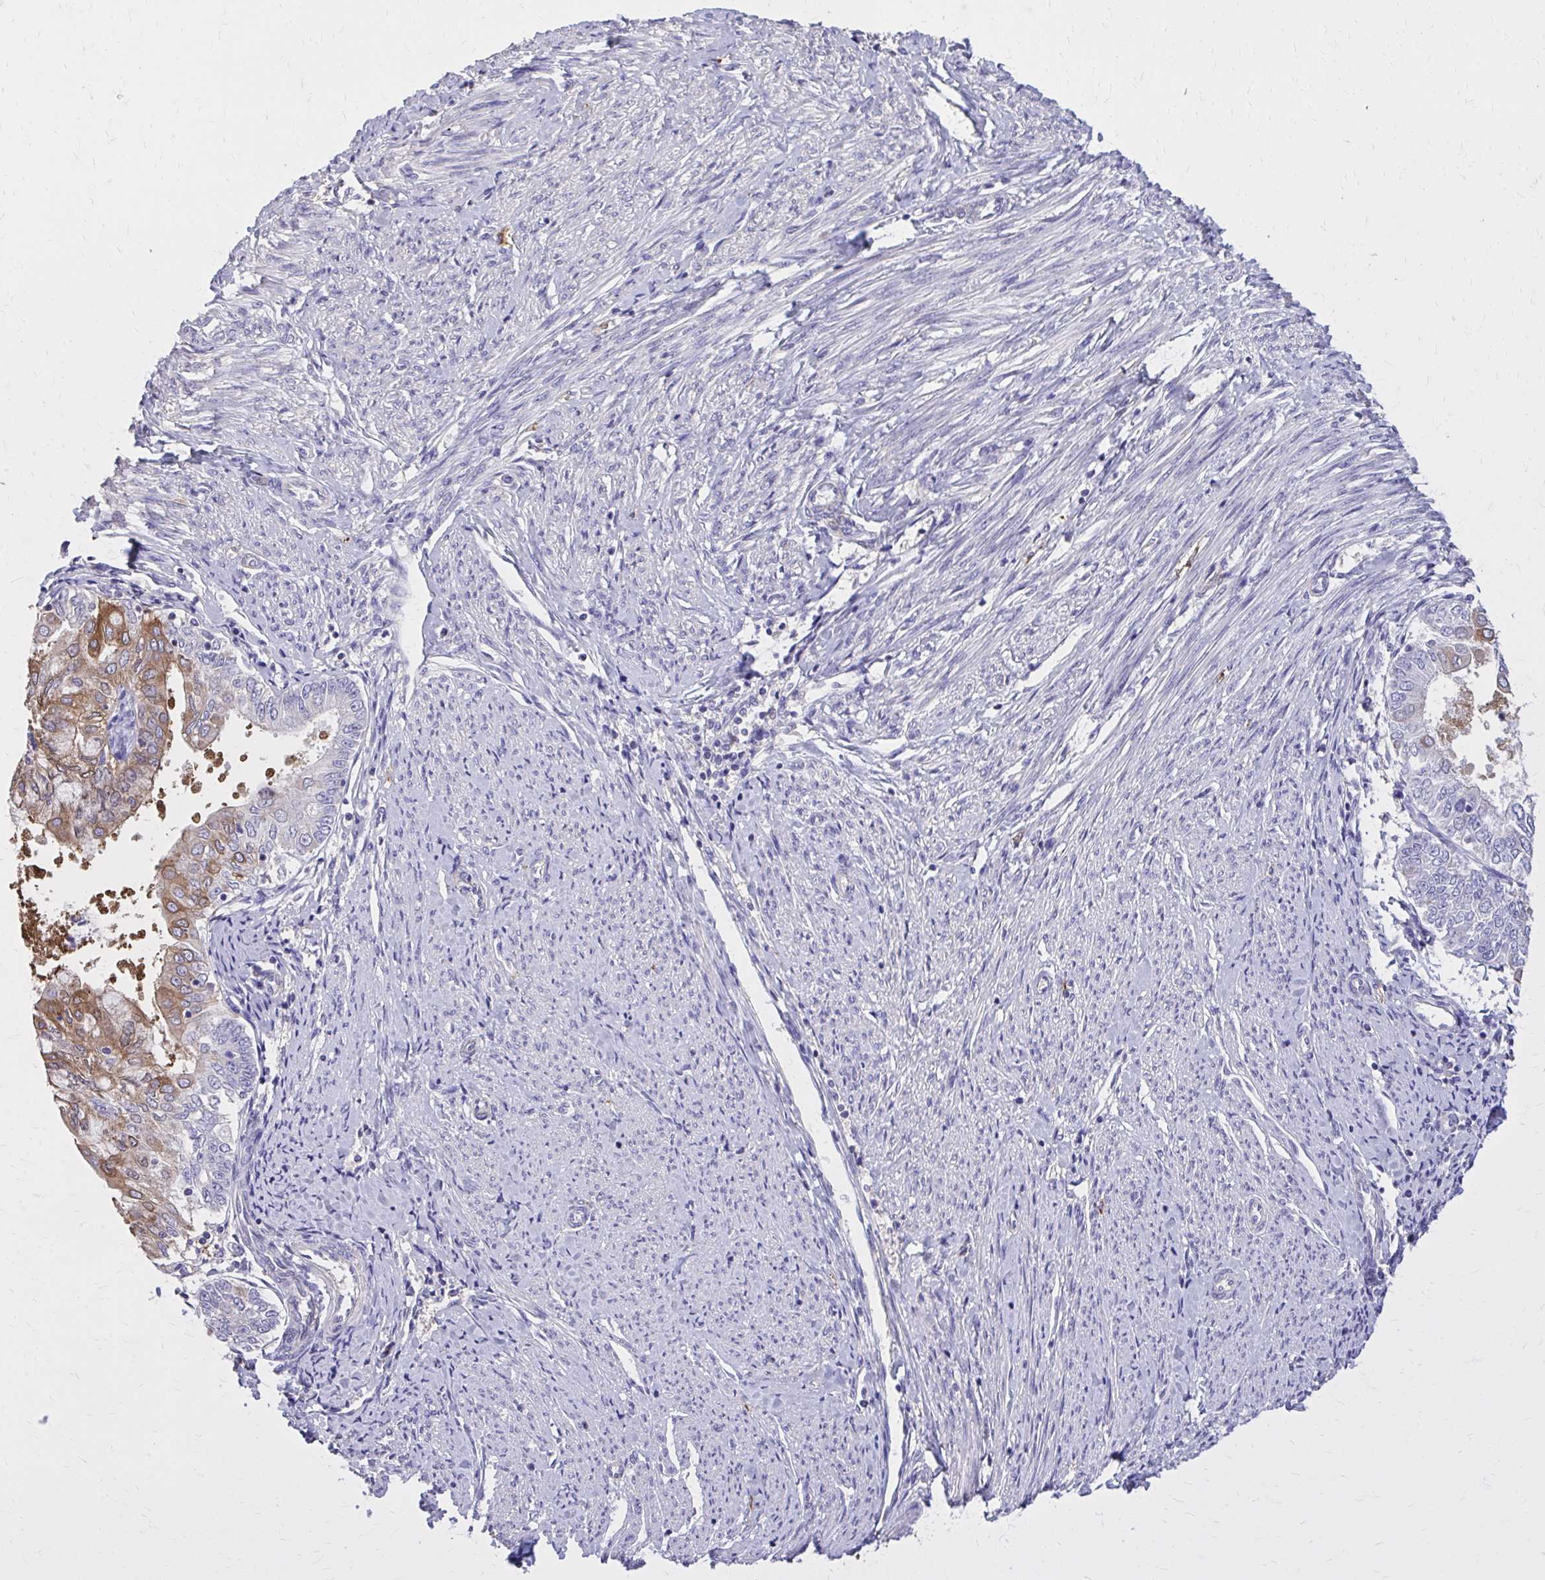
{"staining": {"intensity": "moderate", "quantity": "25%-75%", "location": "cytoplasmic/membranous"}, "tissue": "endometrial cancer", "cell_type": "Tumor cells", "image_type": "cancer", "snomed": [{"axis": "morphology", "description": "Adenocarcinoma, NOS"}, {"axis": "topography", "description": "Endometrium"}], "caption": "Adenocarcinoma (endometrial) stained with a protein marker displays moderate staining in tumor cells.", "gene": "EPB41L1", "patient": {"sex": "female", "age": 68}}